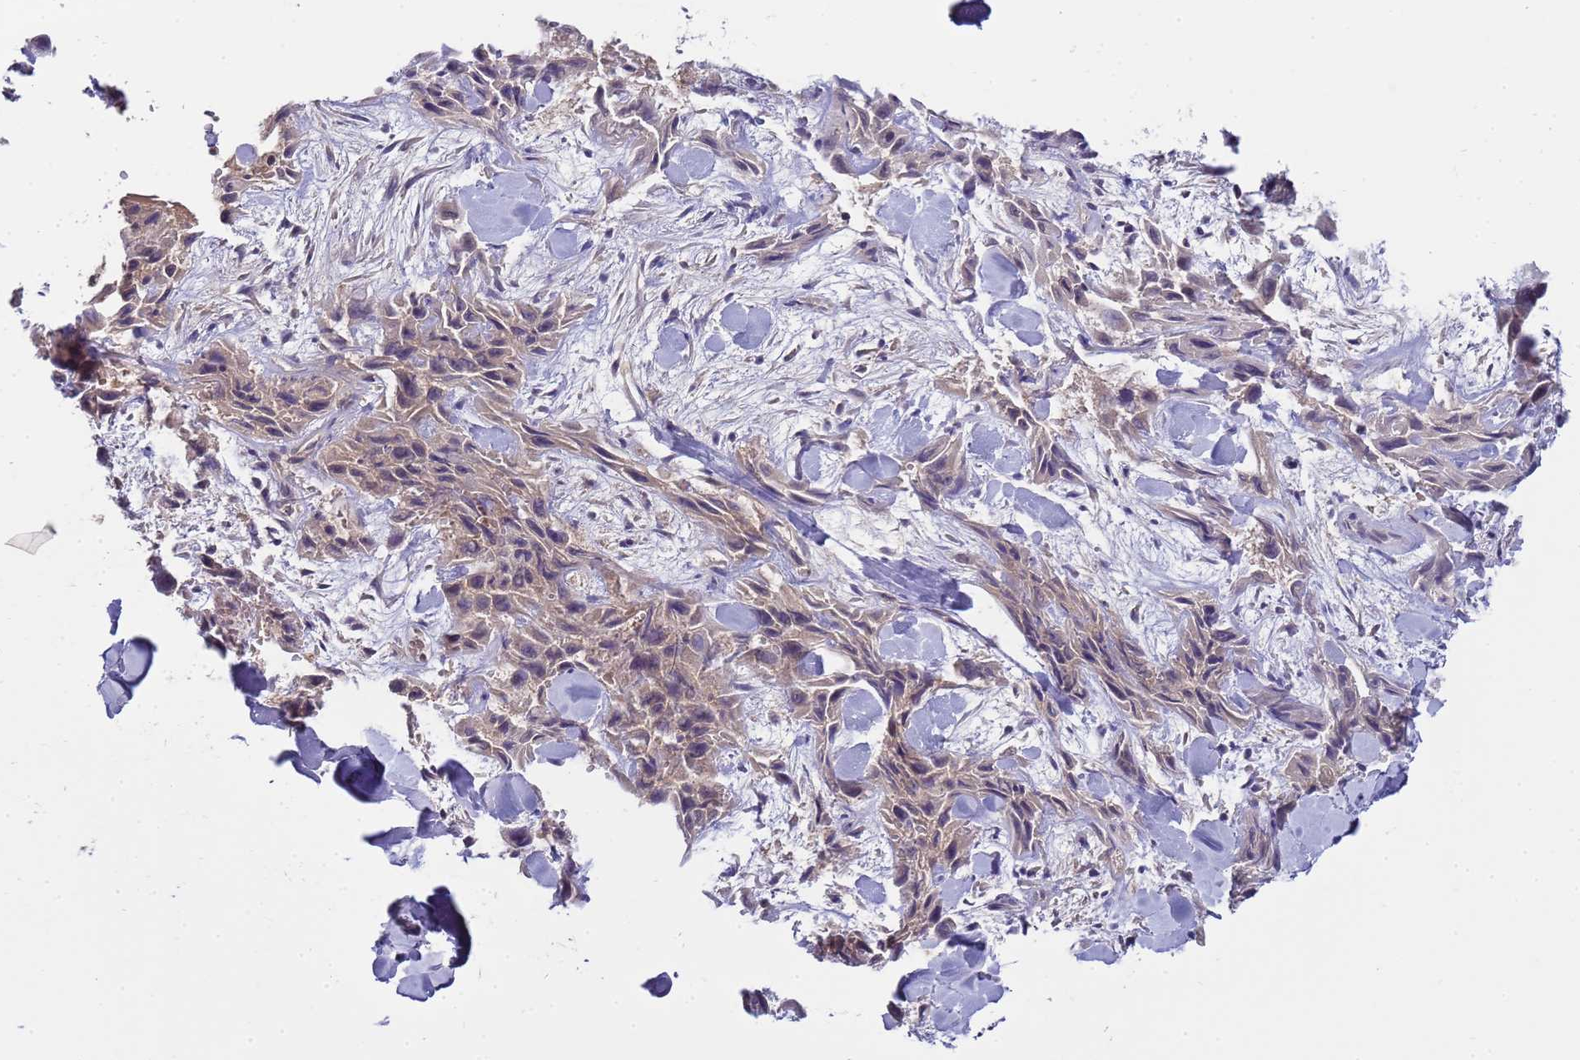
{"staining": {"intensity": "moderate", "quantity": "25%-75%", "location": "nuclear"}, "tissue": "skin cancer", "cell_type": "Tumor cells", "image_type": "cancer", "snomed": [{"axis": "morphology", "description": "Squamous cell carcinoma, NOS"}, {"axis": "topography", "description": "Skin"}, {"axis": "topography", "description": "Subcutis"}], "caption": "A micrograph showing moderate nuclear positivity in about 25%-75% of tumor cells in squamous cell carcinoma (skin), as visualized by brown immunohistochemical staining.", "gene": "CD53", "patient": {"sex": "male", "age": 73}}